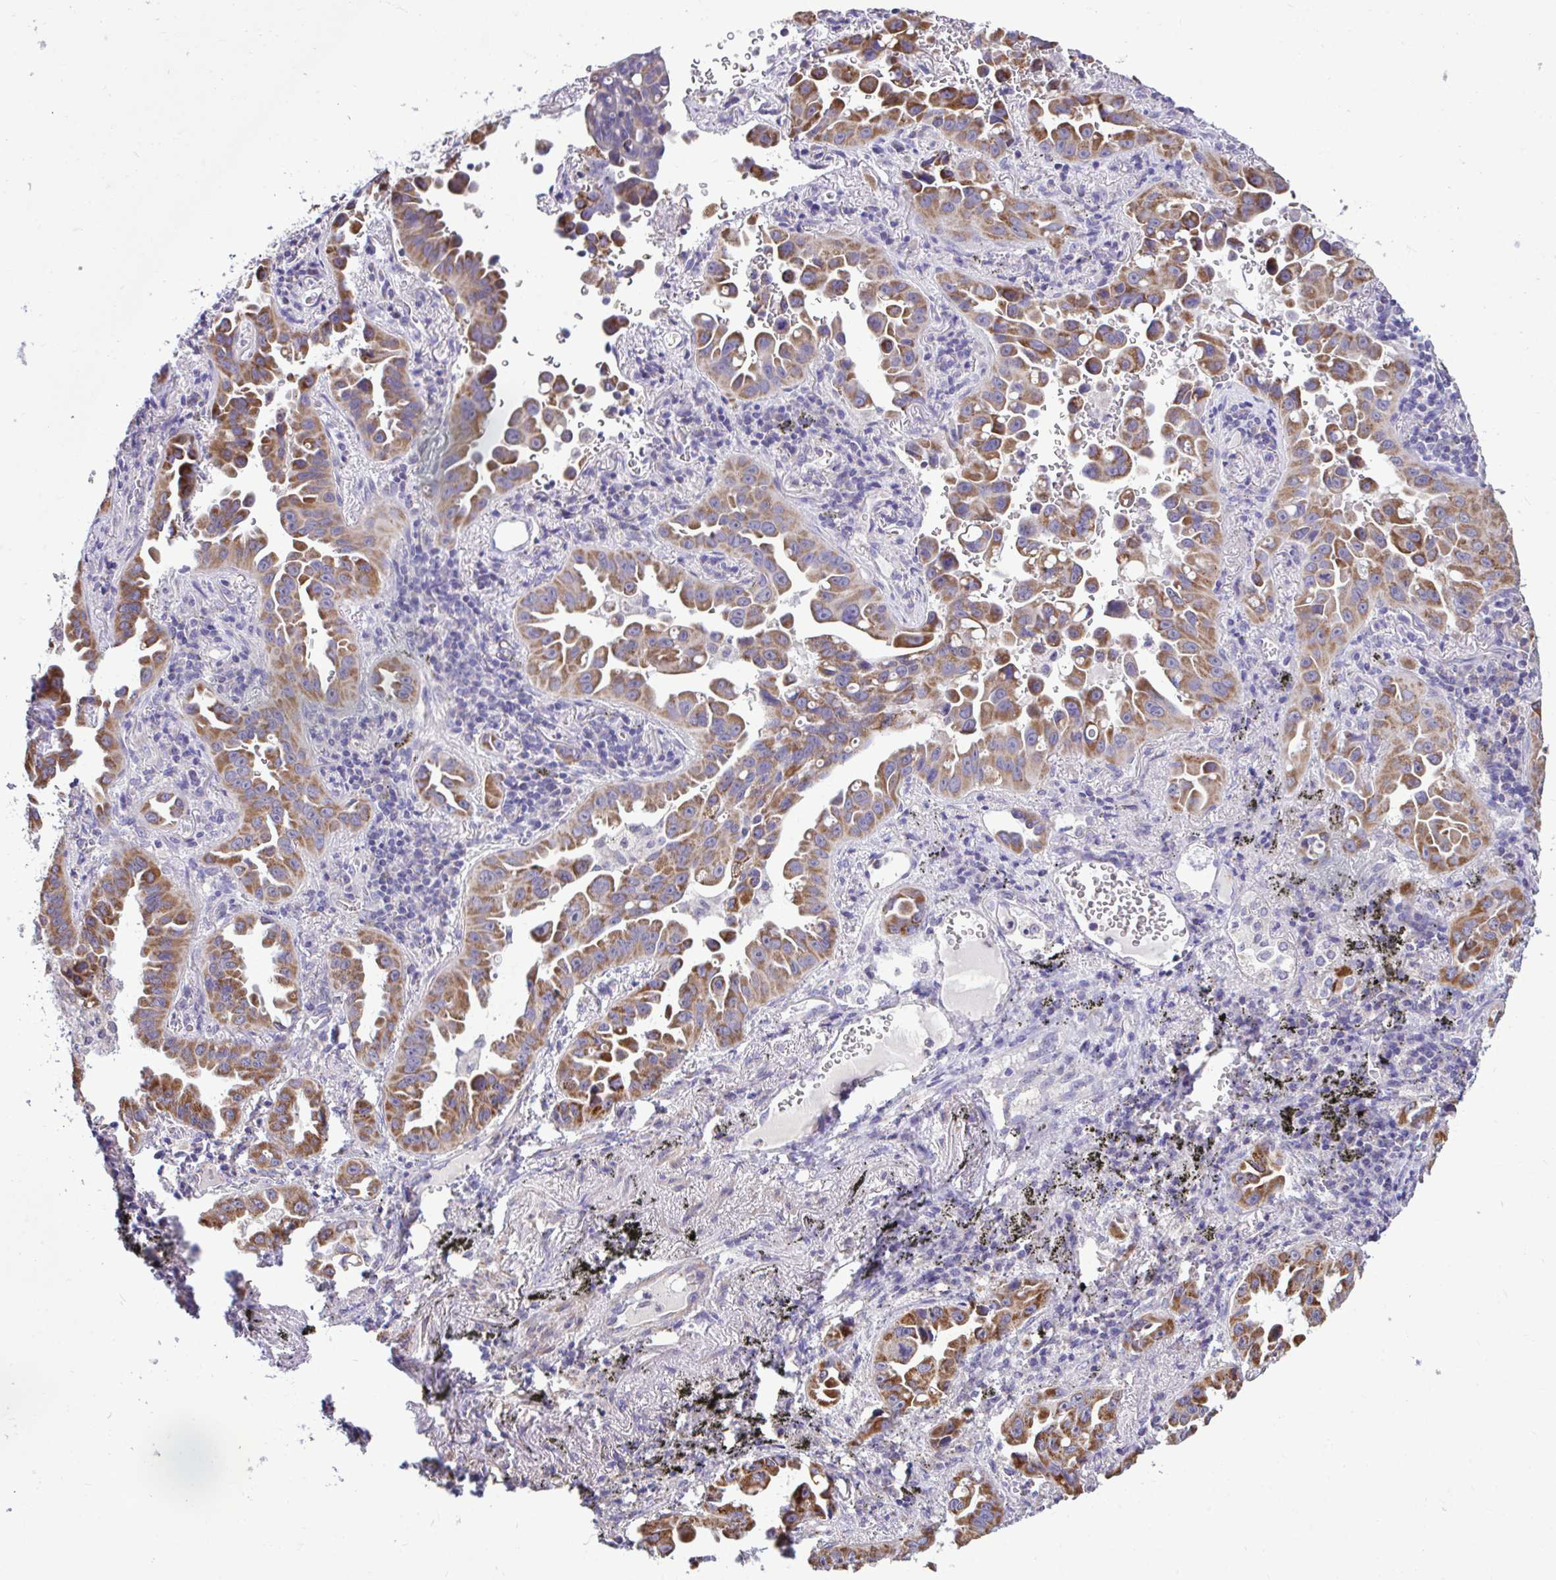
{"staining": {"intensity": "moderate", "quantity": ">75%", "location": "cytoplasmic/membranous"}, "tissue": "lung cancer", "cell_type": "Tumor cells", "image_type": "cancer", "snomed": [{"axis": "morphology", "description": "Adenocarcinoma, NOS"}, {"axis": "topography", "description": "Lung"}], "caption": "A histopathology image of lung adenocarcinoma stained for a protein displays moderate cytoplasmic/membranous brown staining in tumor cells. The staining is performed using DAB brown chromogen to label protein expression. The nuclei are counter-stained blue using hematoxylin.", "gene": "SARS2", "patient": {"sex": "male", "age": 68}}